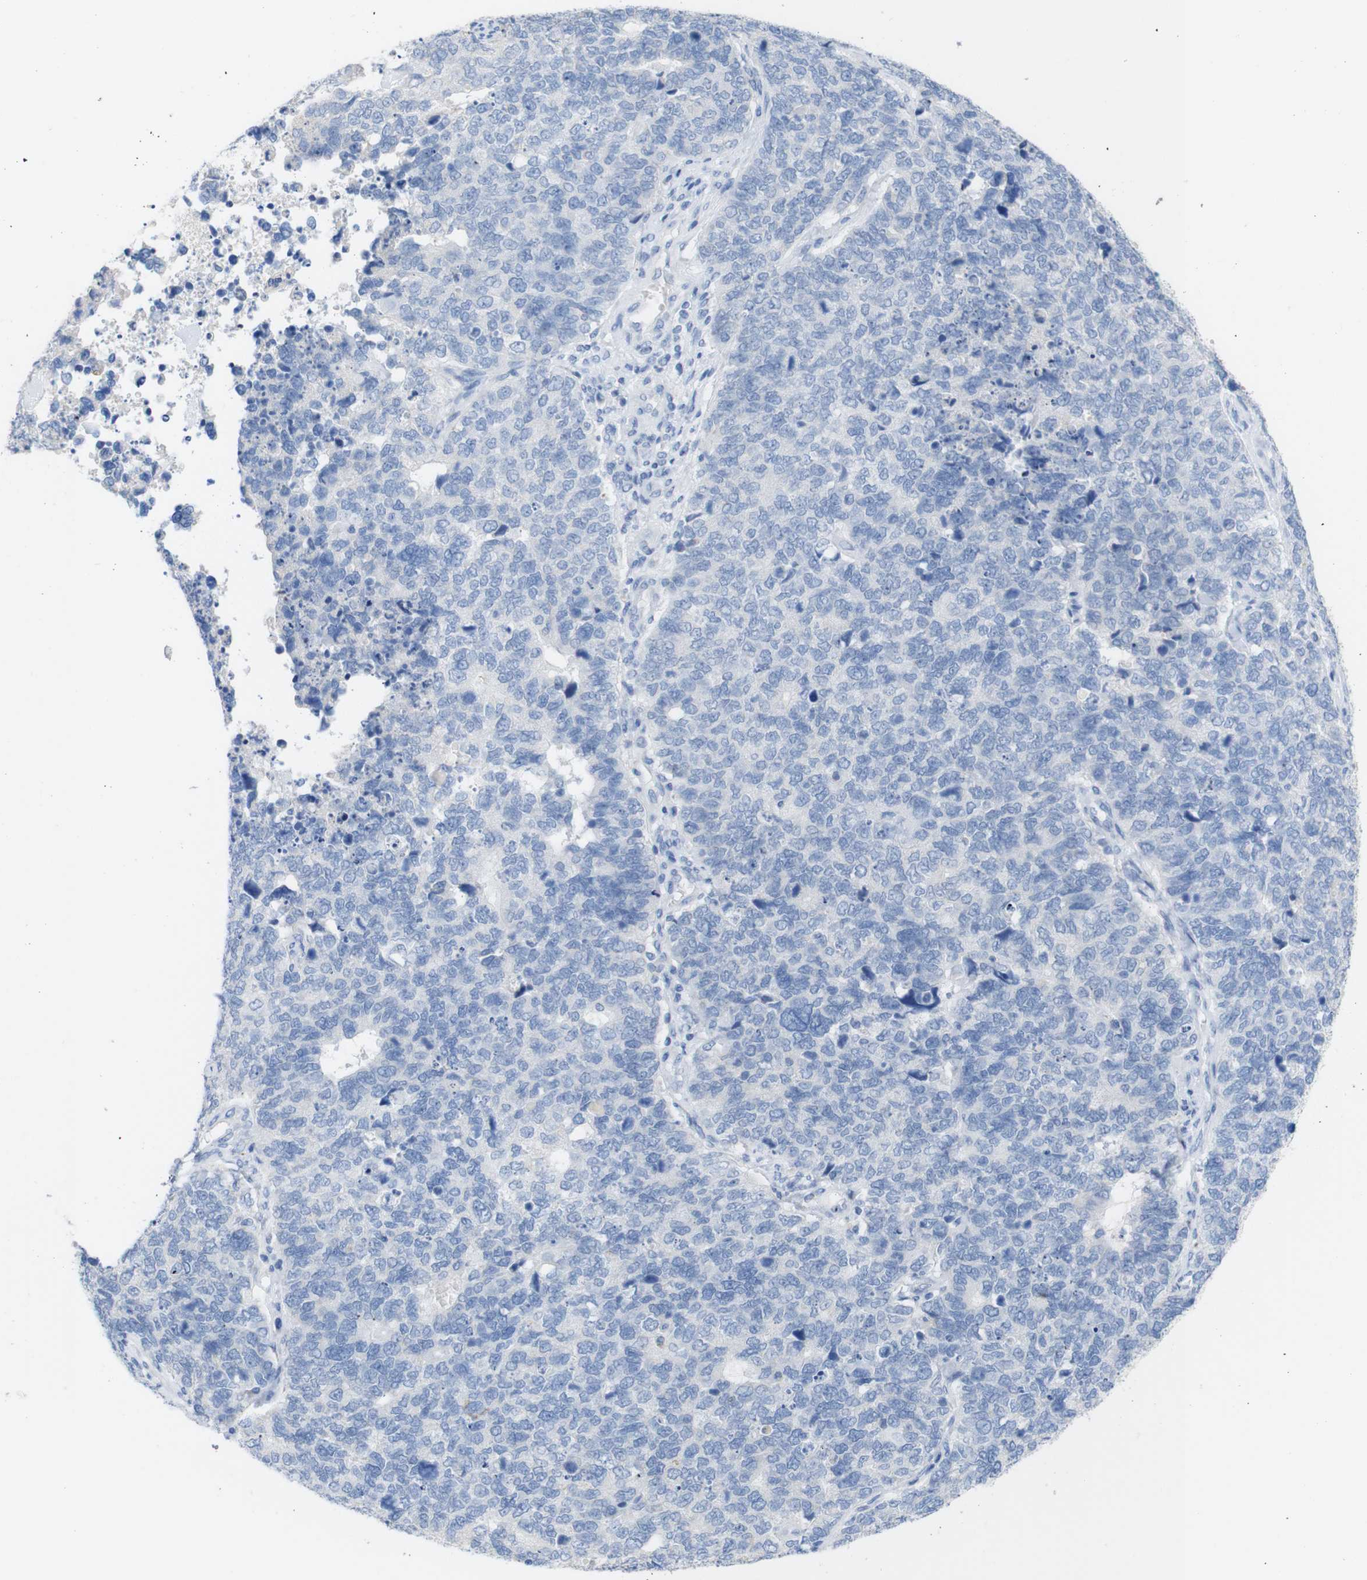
{"staining": {"intensity": "negative", "quantity": "none", "location": "none"}, "tissue": "cervical cancer", "cell_type": "Tumor cells", "image_type": "cancer", "snomed": [{"axis": "morphology", "description": "Squamous cell carcinoma, NOS"}, {"axis": "topography", "description": "Cervix"}], "caption": "Histopathology image shows no significant protein positivity in tumor cells of cervical cancer.", "gene": "LAG3", "patient": {"sex": "female", "age": 63}}